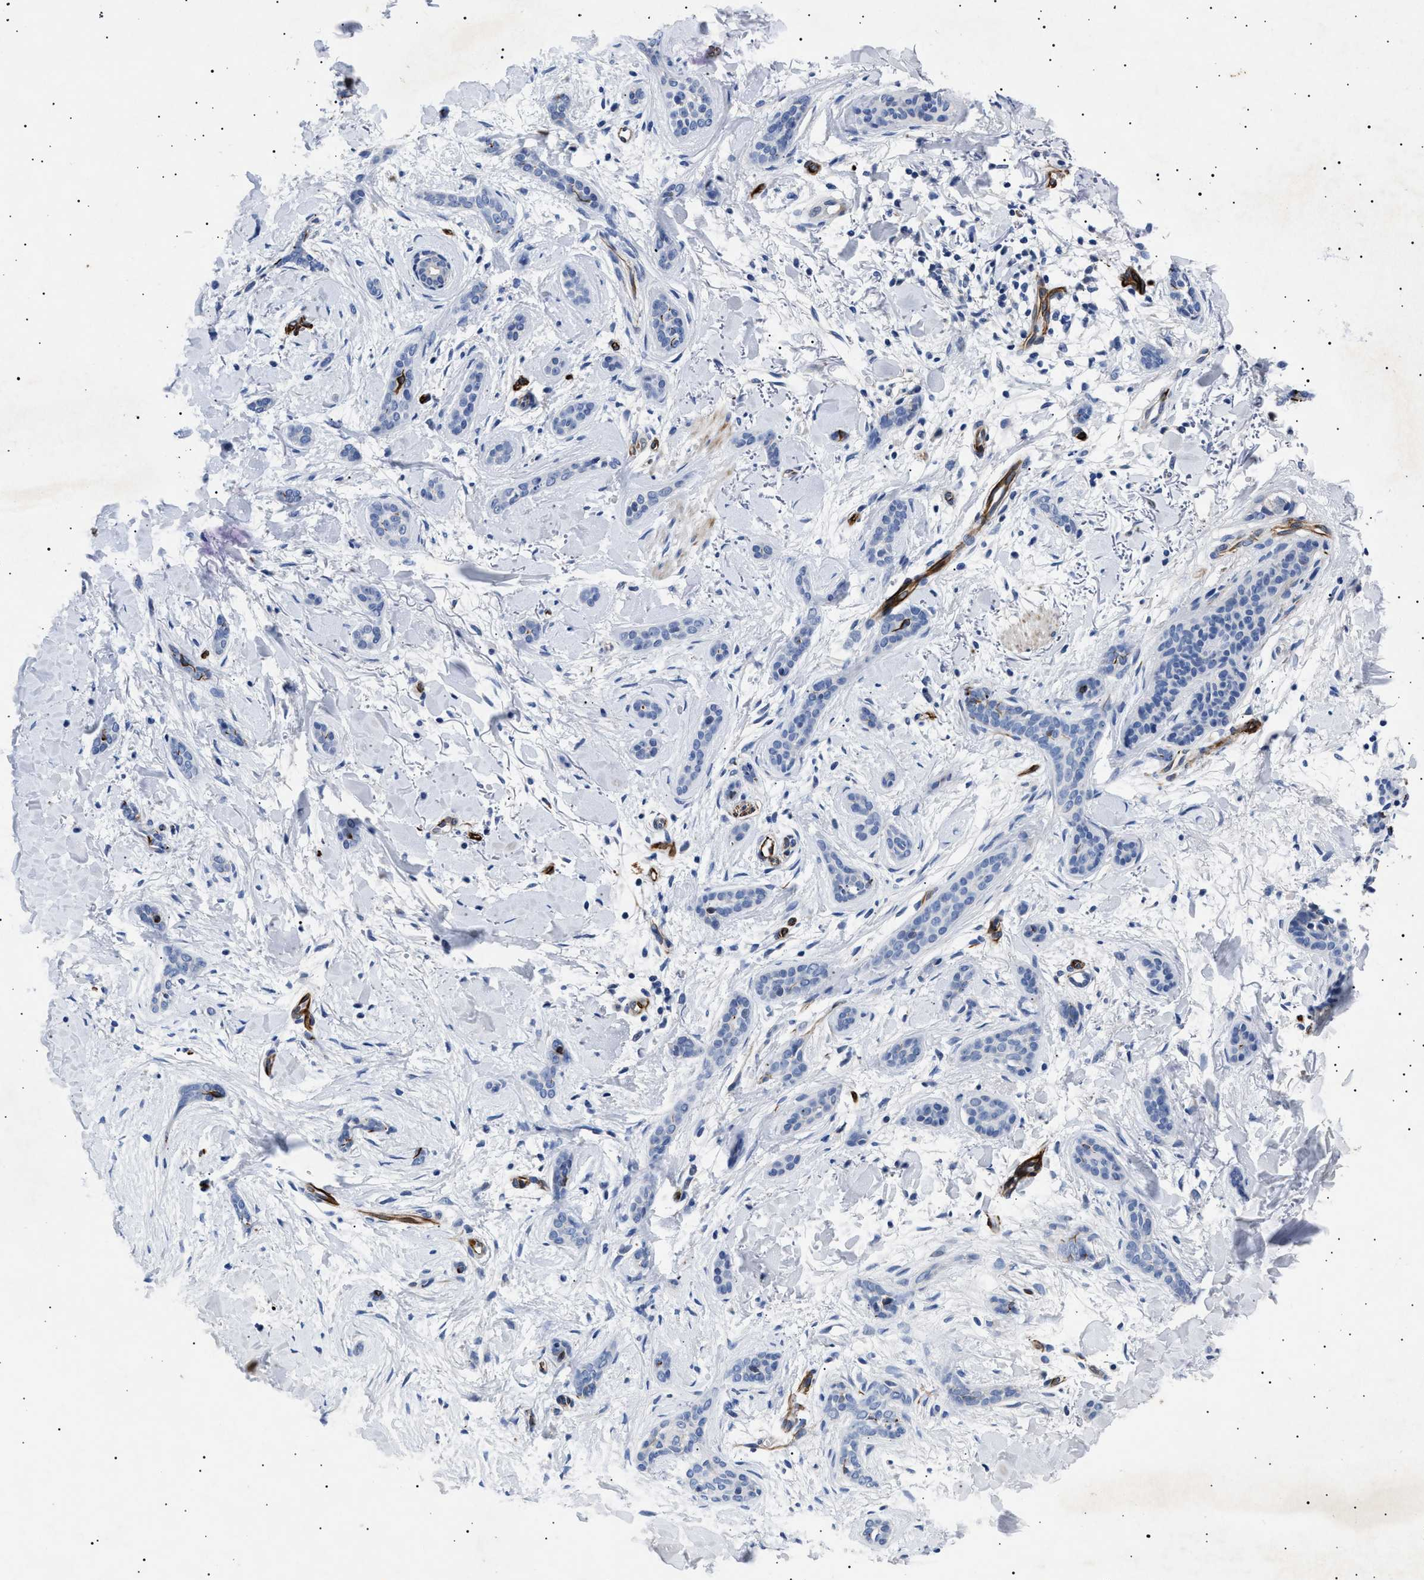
{"staining": {"intensity": "negative", "quantity": "none", "location": "none"}, "tissue": "skin cancer", "cell_type": "Tumor cells", "image_type": "cancer", "snomed": [{"axis": "morphology", "description": "Basal cell carcinoma"}, {"axis": "morphology", "description": "Adnexal tumor, benign"}, {"axis": "topography", "description": "Skin"}], "caption": "Tumor cells show no significant positivity in skin cancer (benign adnexal tumor).", "gene": "OLFML2A", "patient": {"sex": "female", "age": 42}}